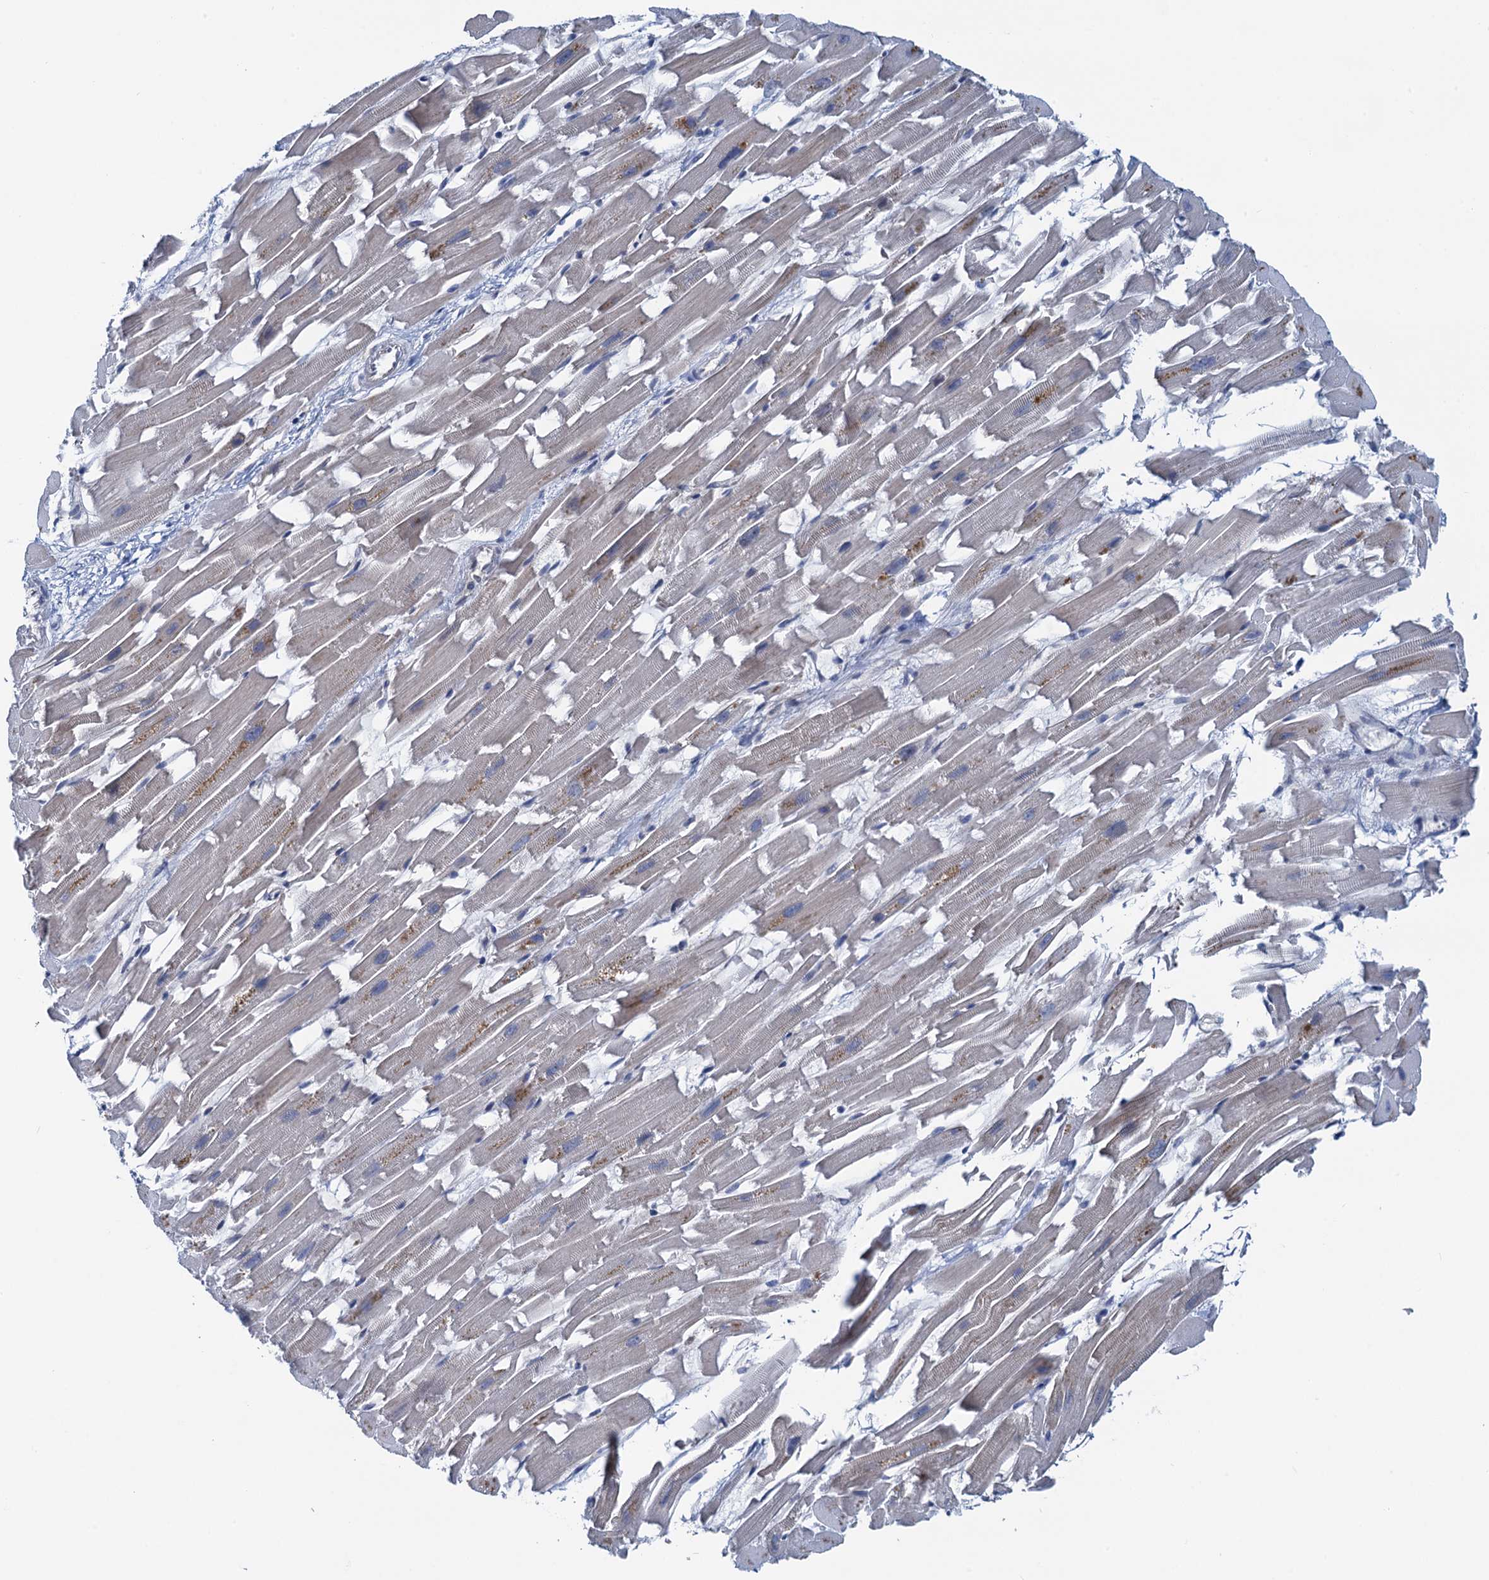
{"staining": {"intensity": "weak", "quantity": "<25%", "location": "cytoplasmic/membranous"}, "tissue": "heart muscle", "cell_type": "Cardiomyocytes", "image_type": "normal", "snomed": [{"axis": "morphology", "description": "Normal tissue, NOS"}, {"axis": "topography", "description": "Heart"}], "caption": "Immunohistochemistry micrograph of unremarkable human heart muscle stained for a protein (brown), which demonstrates no expression in cardiomyocytes.", "gene": "RNF125", "patient": {"sex": "female", "age": 64}}